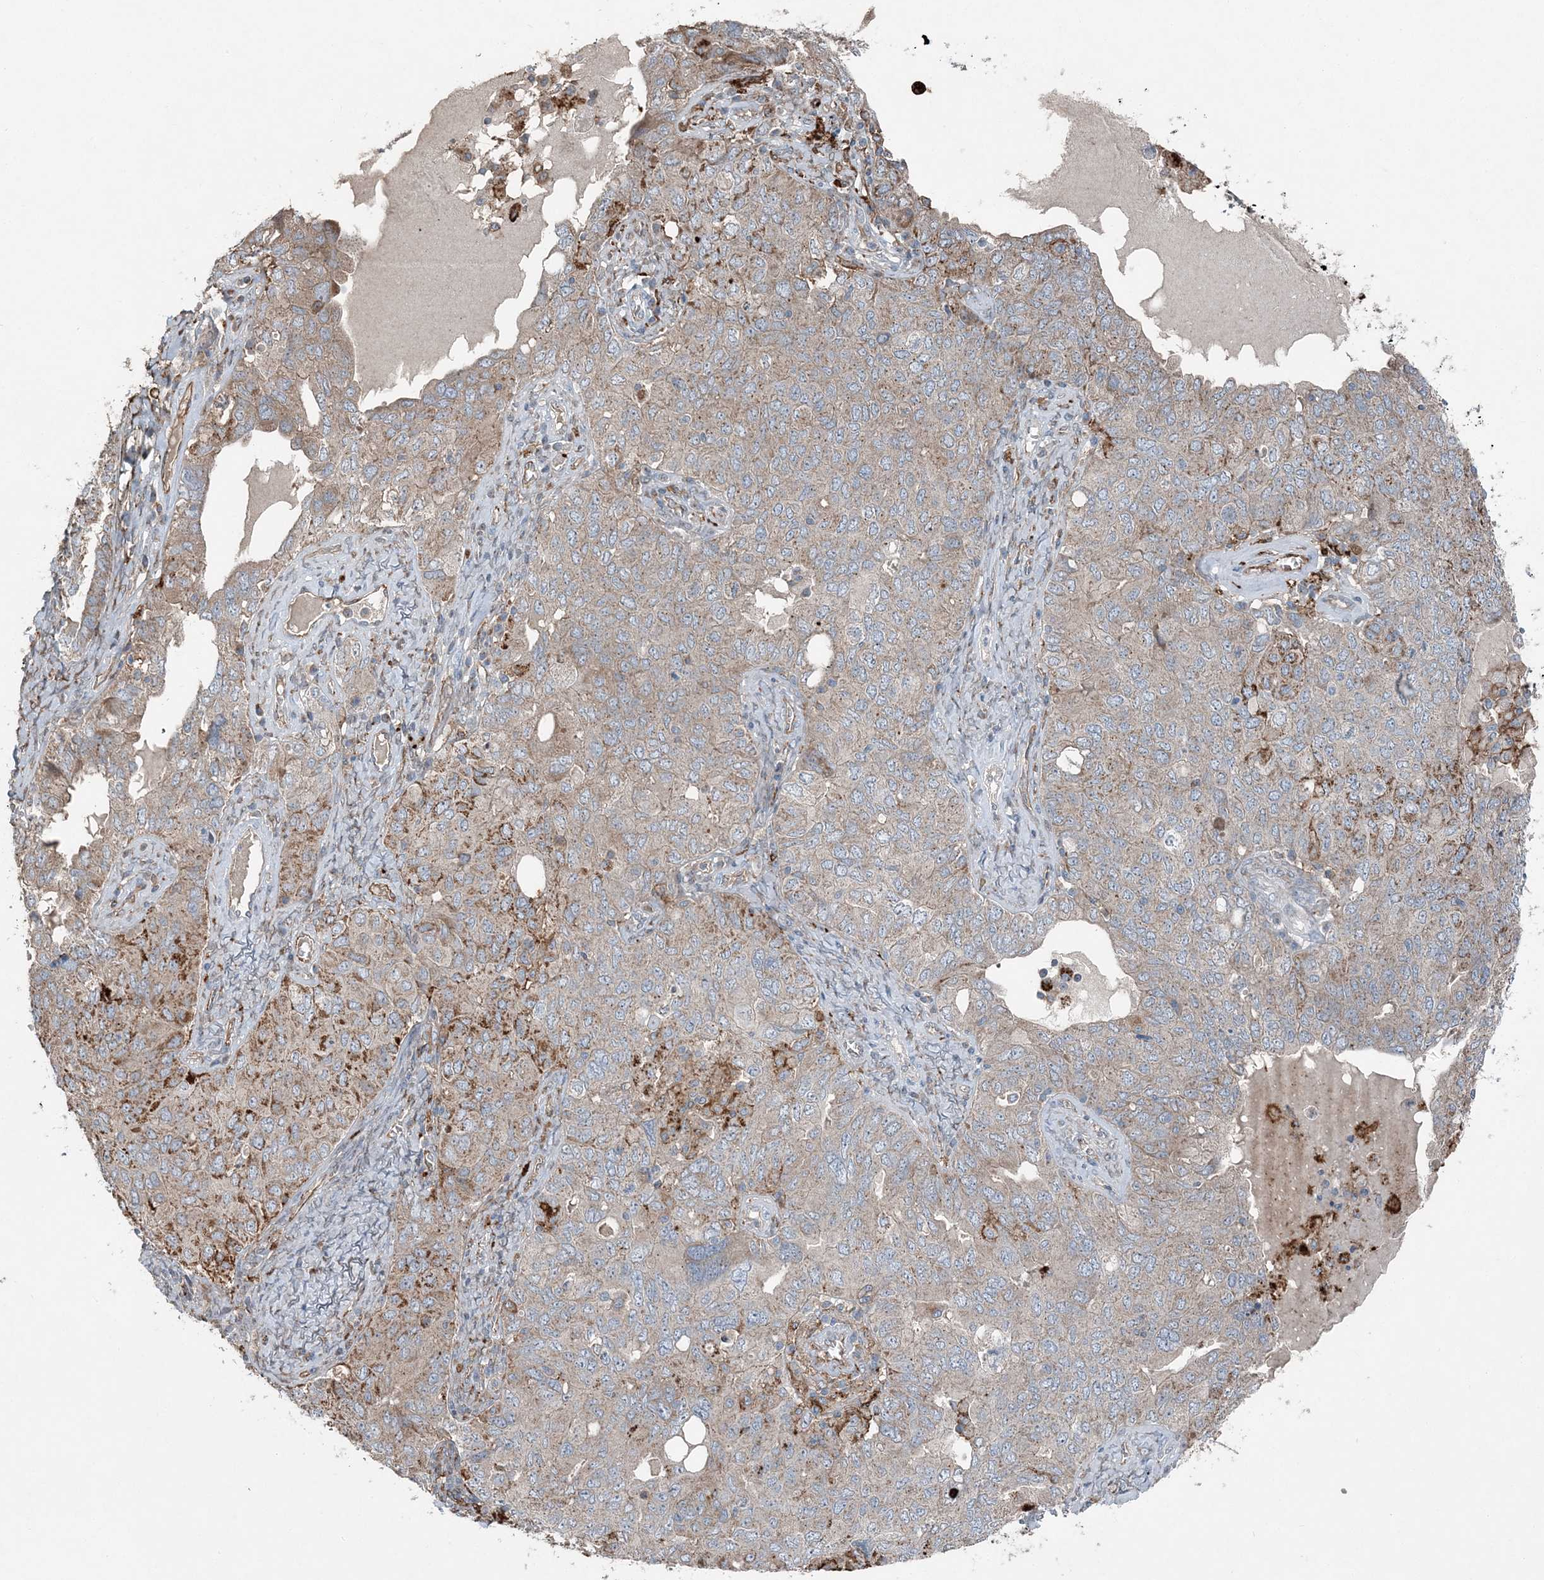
{"staining": {"intensity": "weak", "quantity": ">75%", "location": "cytoplasmic/membranous"}, "tissue": "ovarian cancer", "cell_type": "Tumor cells", "image_type": "cancer", "snomed": [{"axis": "morphology", "description": "Carcinoma, endometroid"}, {"axis": "topography", "description": "Ovary"}], "caption": "This is an image of IHC staining of ovarian cancer, which shows weak positivity in the cytoplasmic/membranous of tumor cells.", "gene": "KY", "patient": {"sex": "female", "age": 62}}